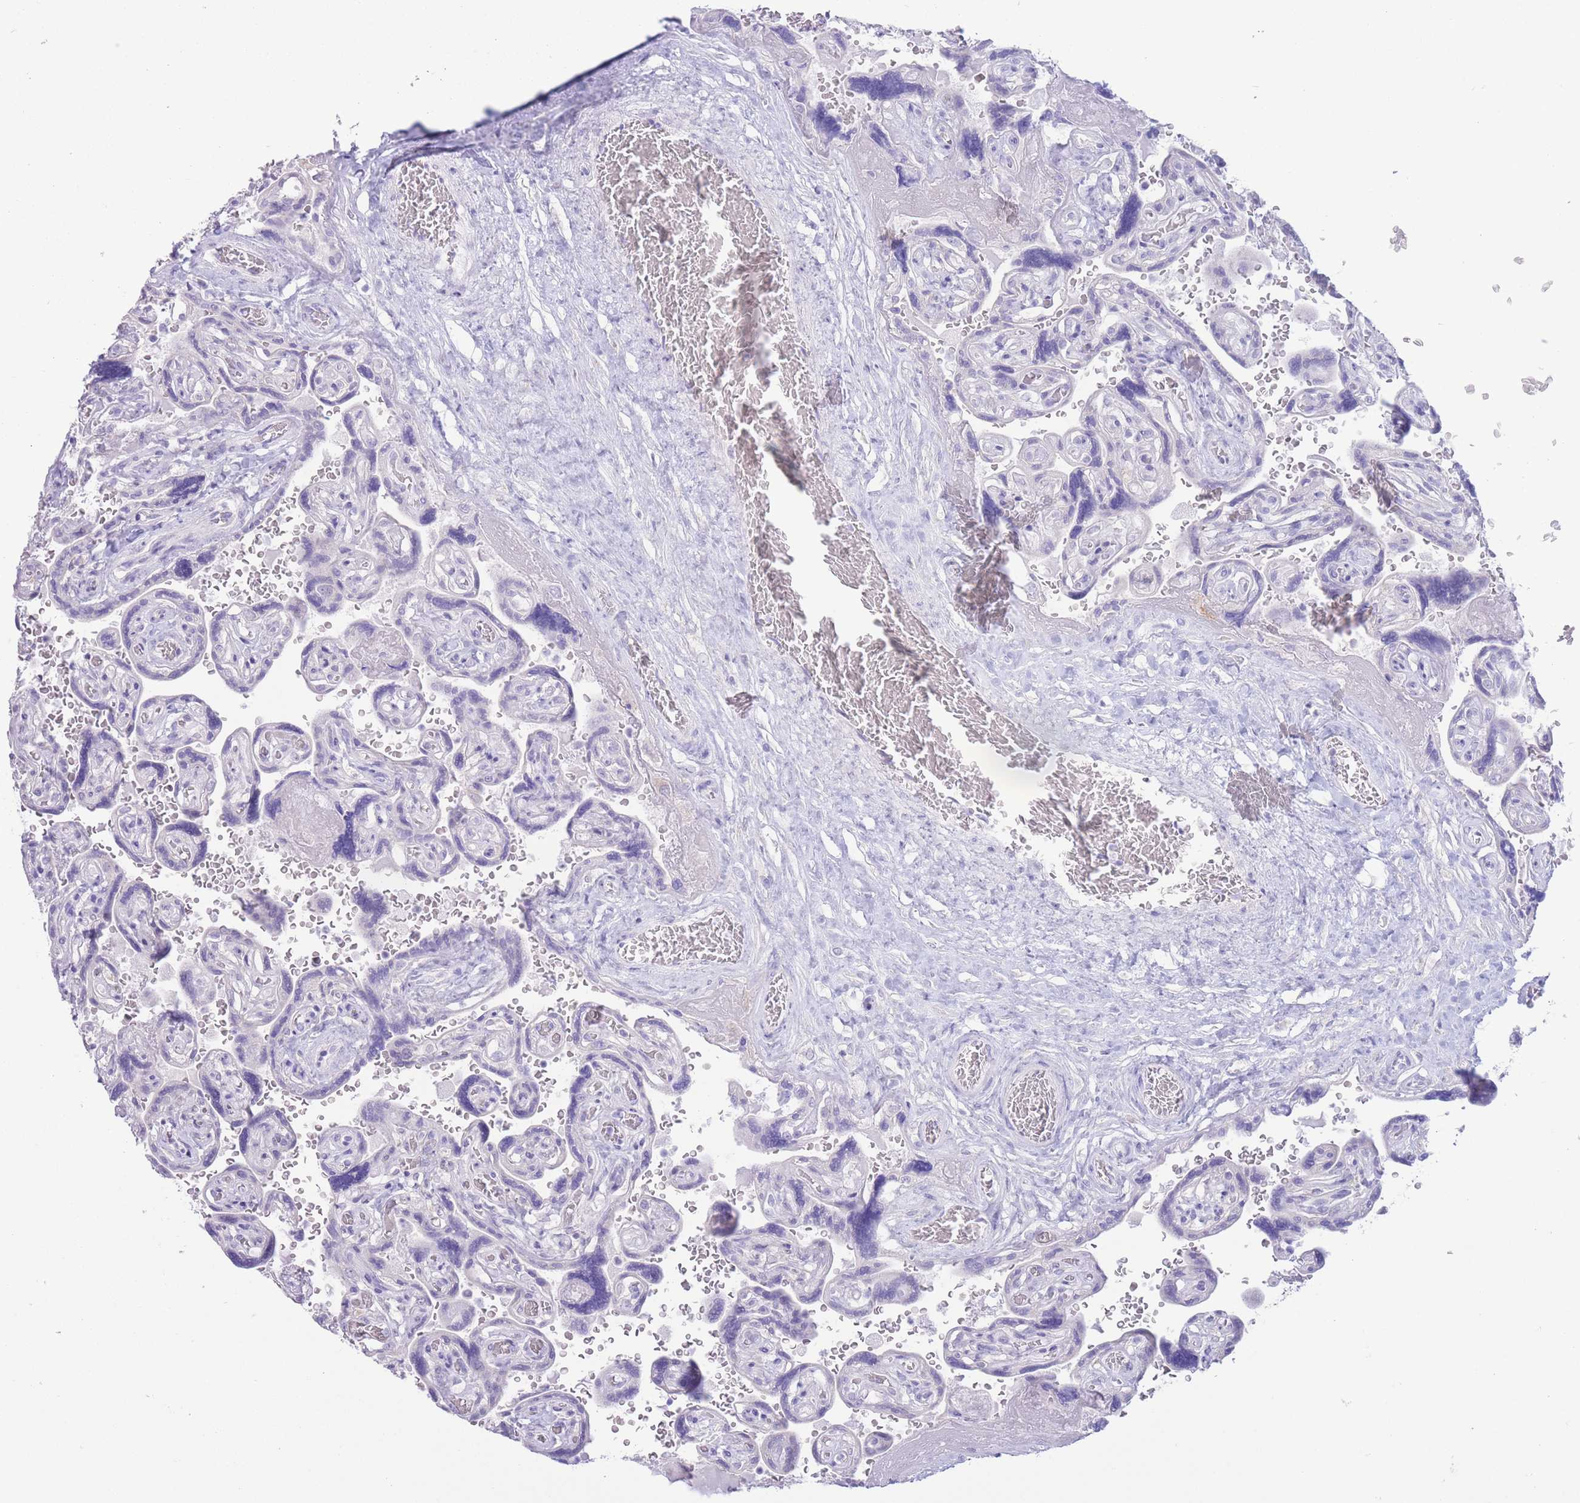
{"staining": {"intensity": "weak", "quantity": "25%-75%", "location": "cytoplasmic/membranous"}, "tissue": "placenta", "cell_type": "Decidual cells", "image_type": "normal", "snomed": [{"axis": "morphology", "description": "Normal tissue, NOS"}, {"axis": "topography", "description": "Placenta"}], "caption": "Placenta stained with immunohistochemistry (IHC) demonstrates weak cytoplasmic/membranous staining in approximately 25%-75% of decidual cells. The staining was performed using DAB (3,3'-diaminobenzidine) to visualize the protein expression in brown, while the nuclei were stained in blue with hematoxylin (Magnification: 20x).", "gene": "FAH", "patient": {"sex": "female", "age": 32}}